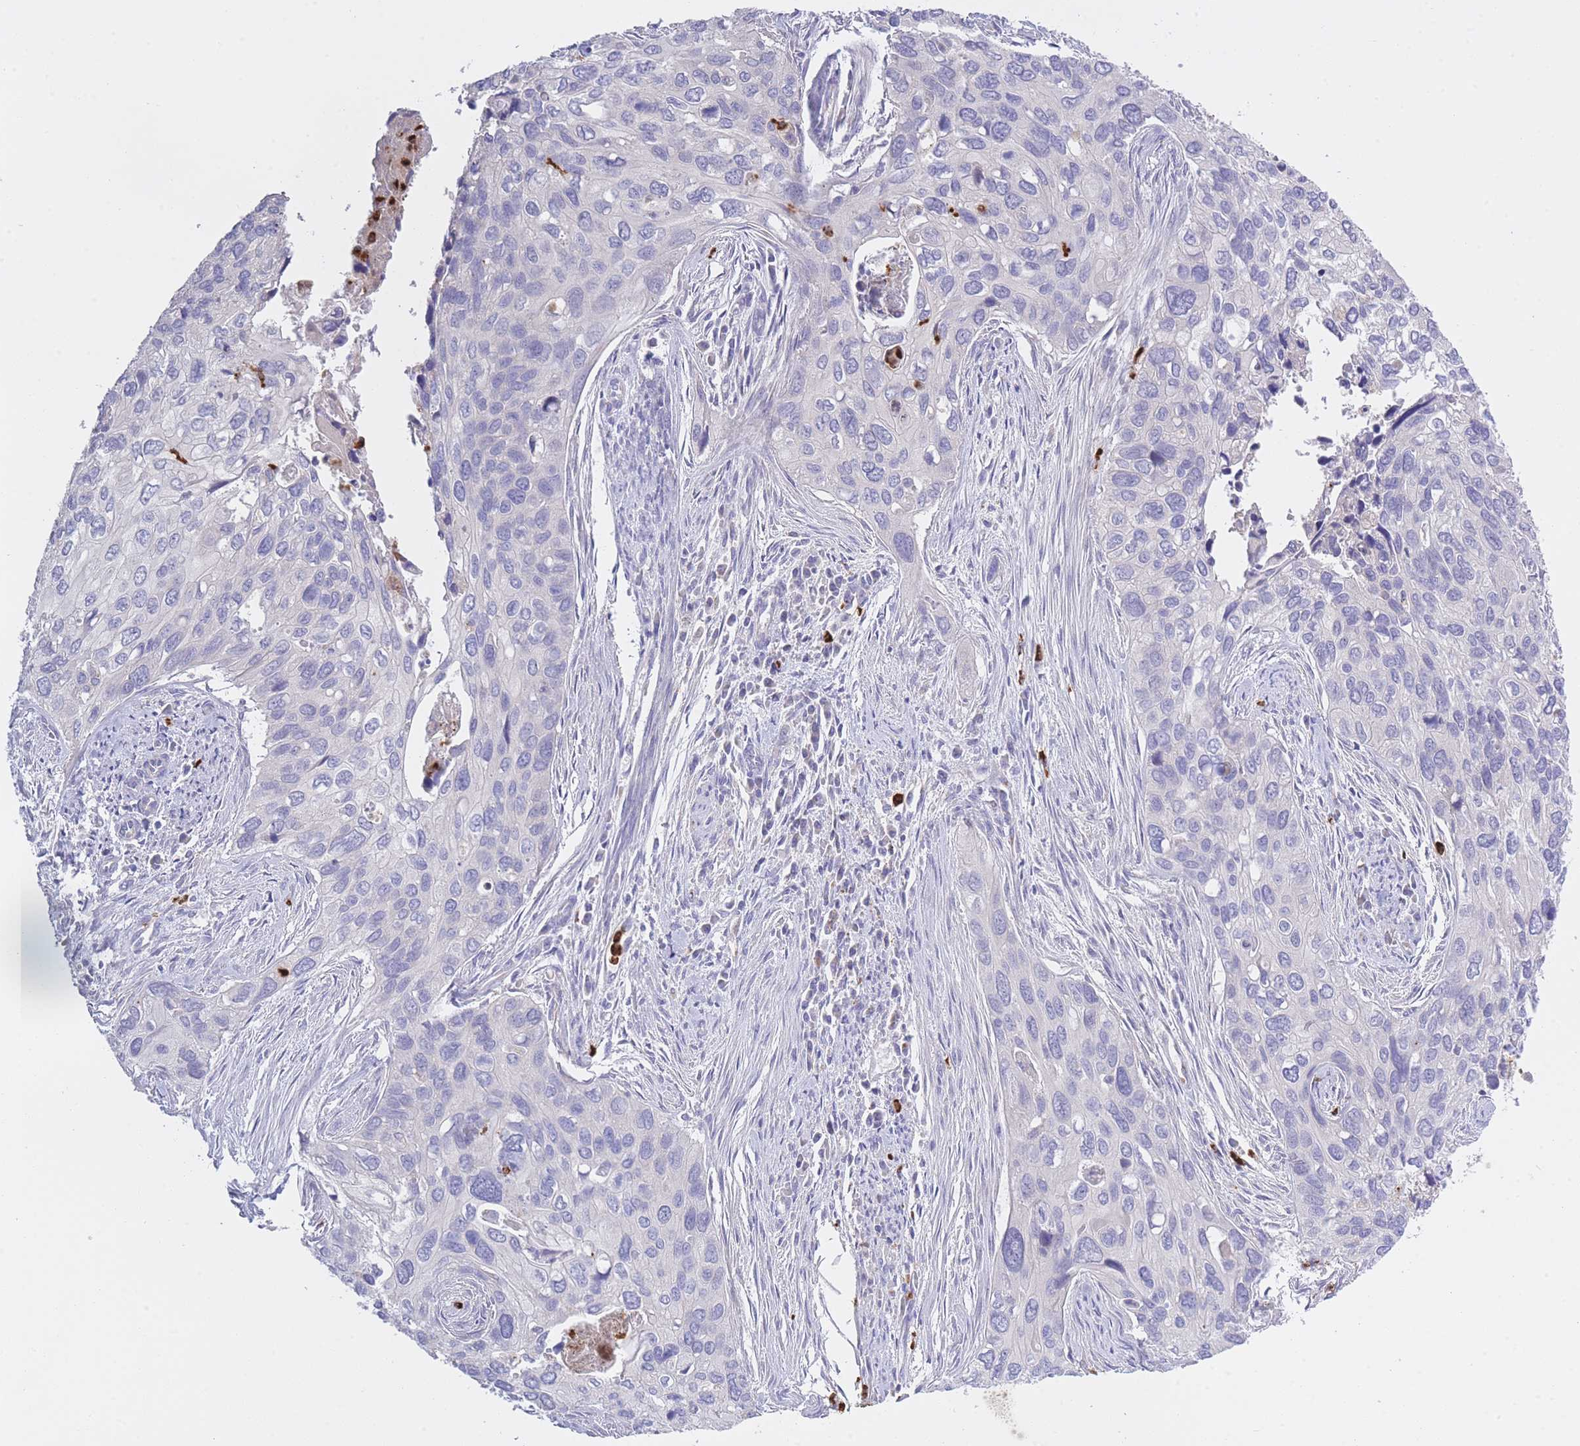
{"staining": {"intensity": "negative", "quantity": "none", "location": "none"}, "tissue": "cervical cancer", "cell_type": "Tumor cells", "image_type": "cancer", "snomed": [{"axis": "morphology", "description": "Squamous cell carcinoma, NOS"}, {"axis": "topography", "description": "Cervix"}], "caption": "High power microscopy image of an immunohistochemistry (IHC) image of cervical cancer (squamous cell carcinoma), revealing no significant staining in tumor cells. Brightfield microscopy of IHC stained with DAB (brown) and hematoxylin (blue), captured at high magnification.", "gene": "CENPM", "patient": {"sex": "female", "age": 55}}